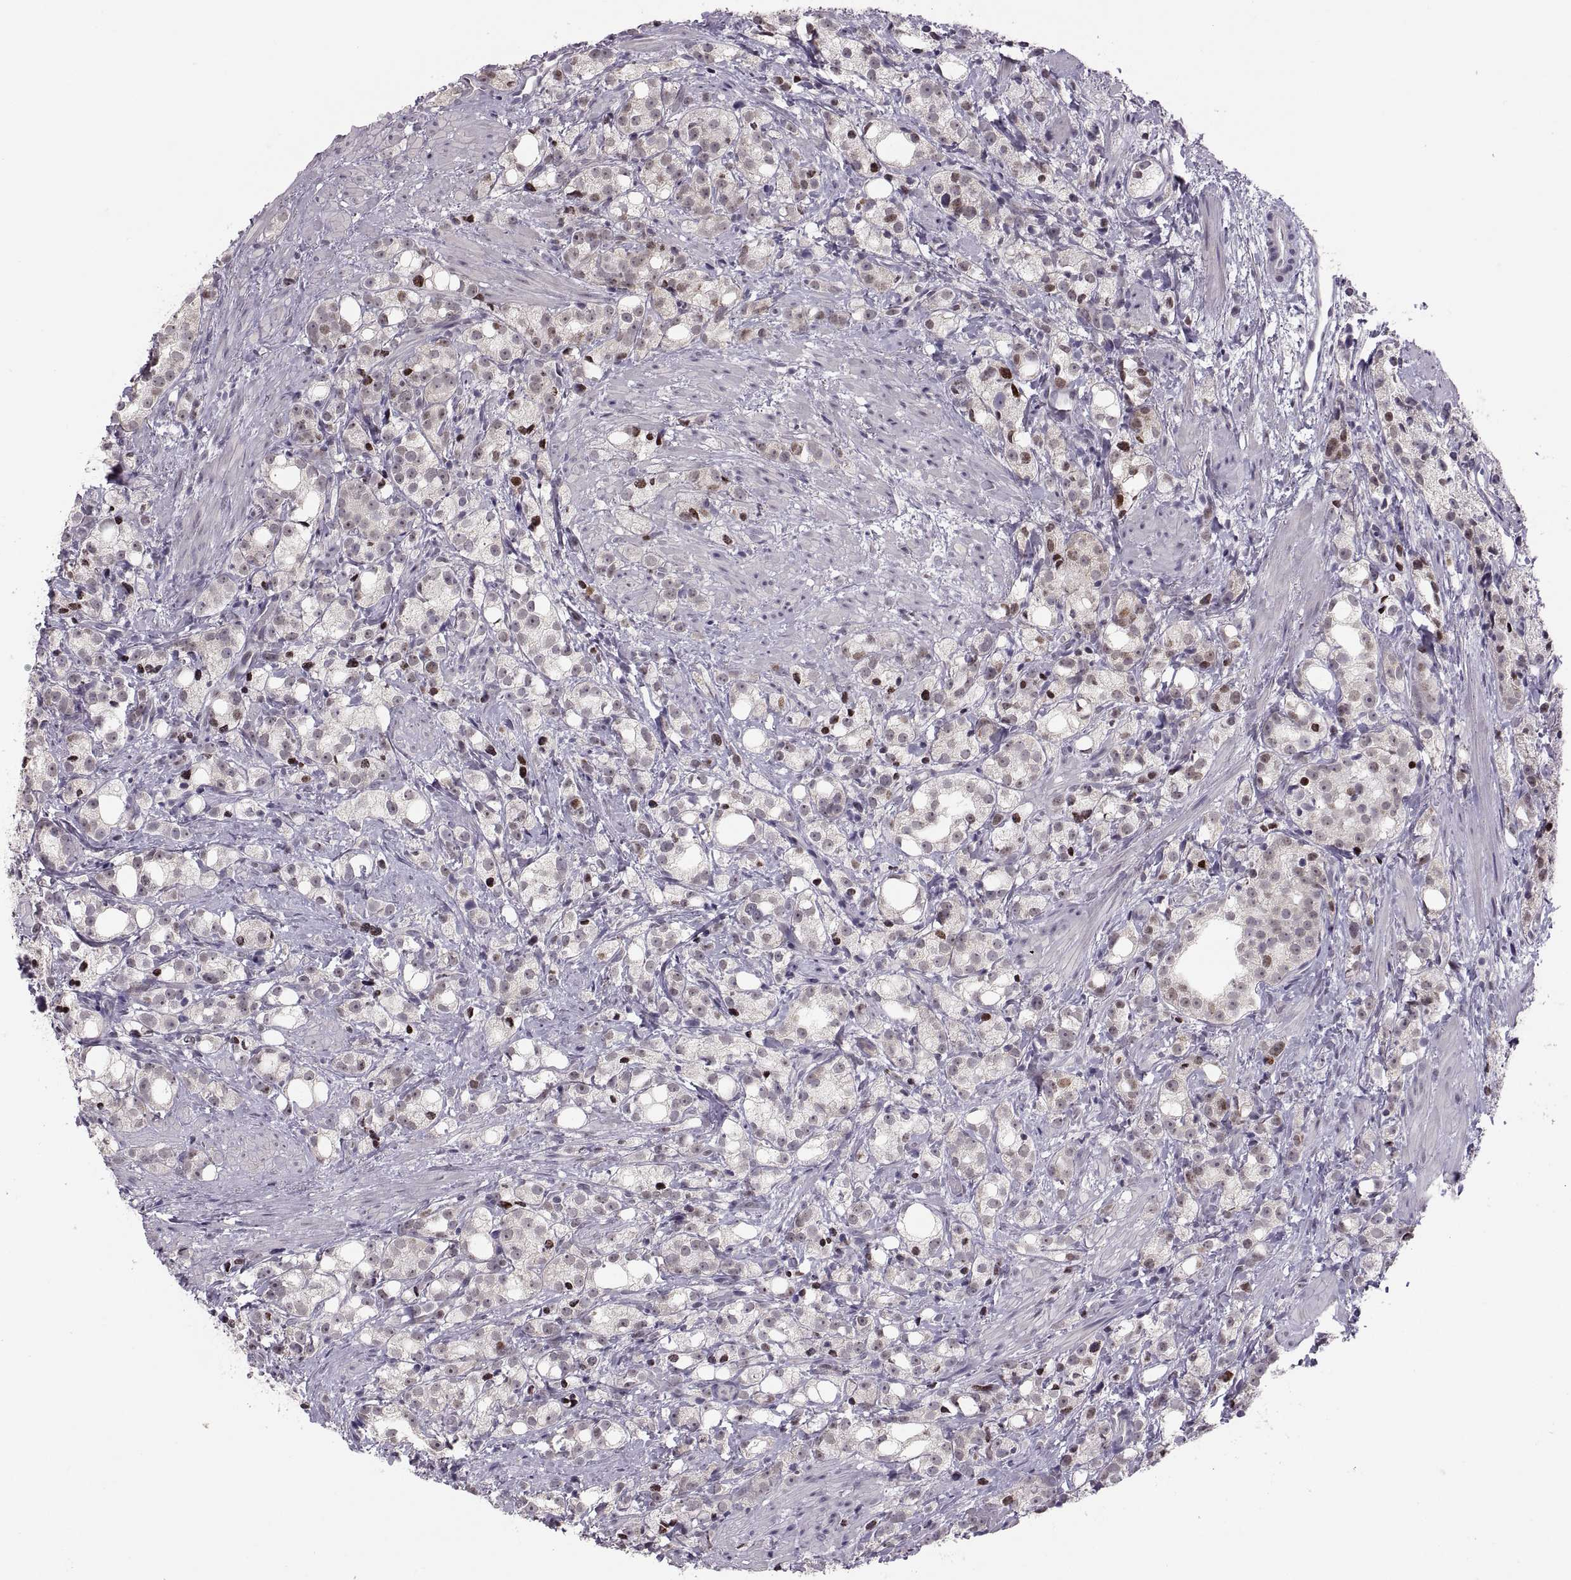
{"staining": {"intensity": "strong", "quantity": "<25%", "location": "nuclear"}, "tissue": "prostate cancer", "cell_type": "Tumor cells", "image_type": "cancer", "snomed": [{"axis": "morphology", "description": "Adenocarcinoma, High grade"}, {"axis": "topography", "description": "Prostate"}], "caption": "Immunohistochemical staining of human prostate adenocarcinoma (high-grade) shows medium levels of strong nuclear positivity in about <25% of tumor cells.", "gene": "SNAI1", "patient": {"sex": "male", "age": 53}}